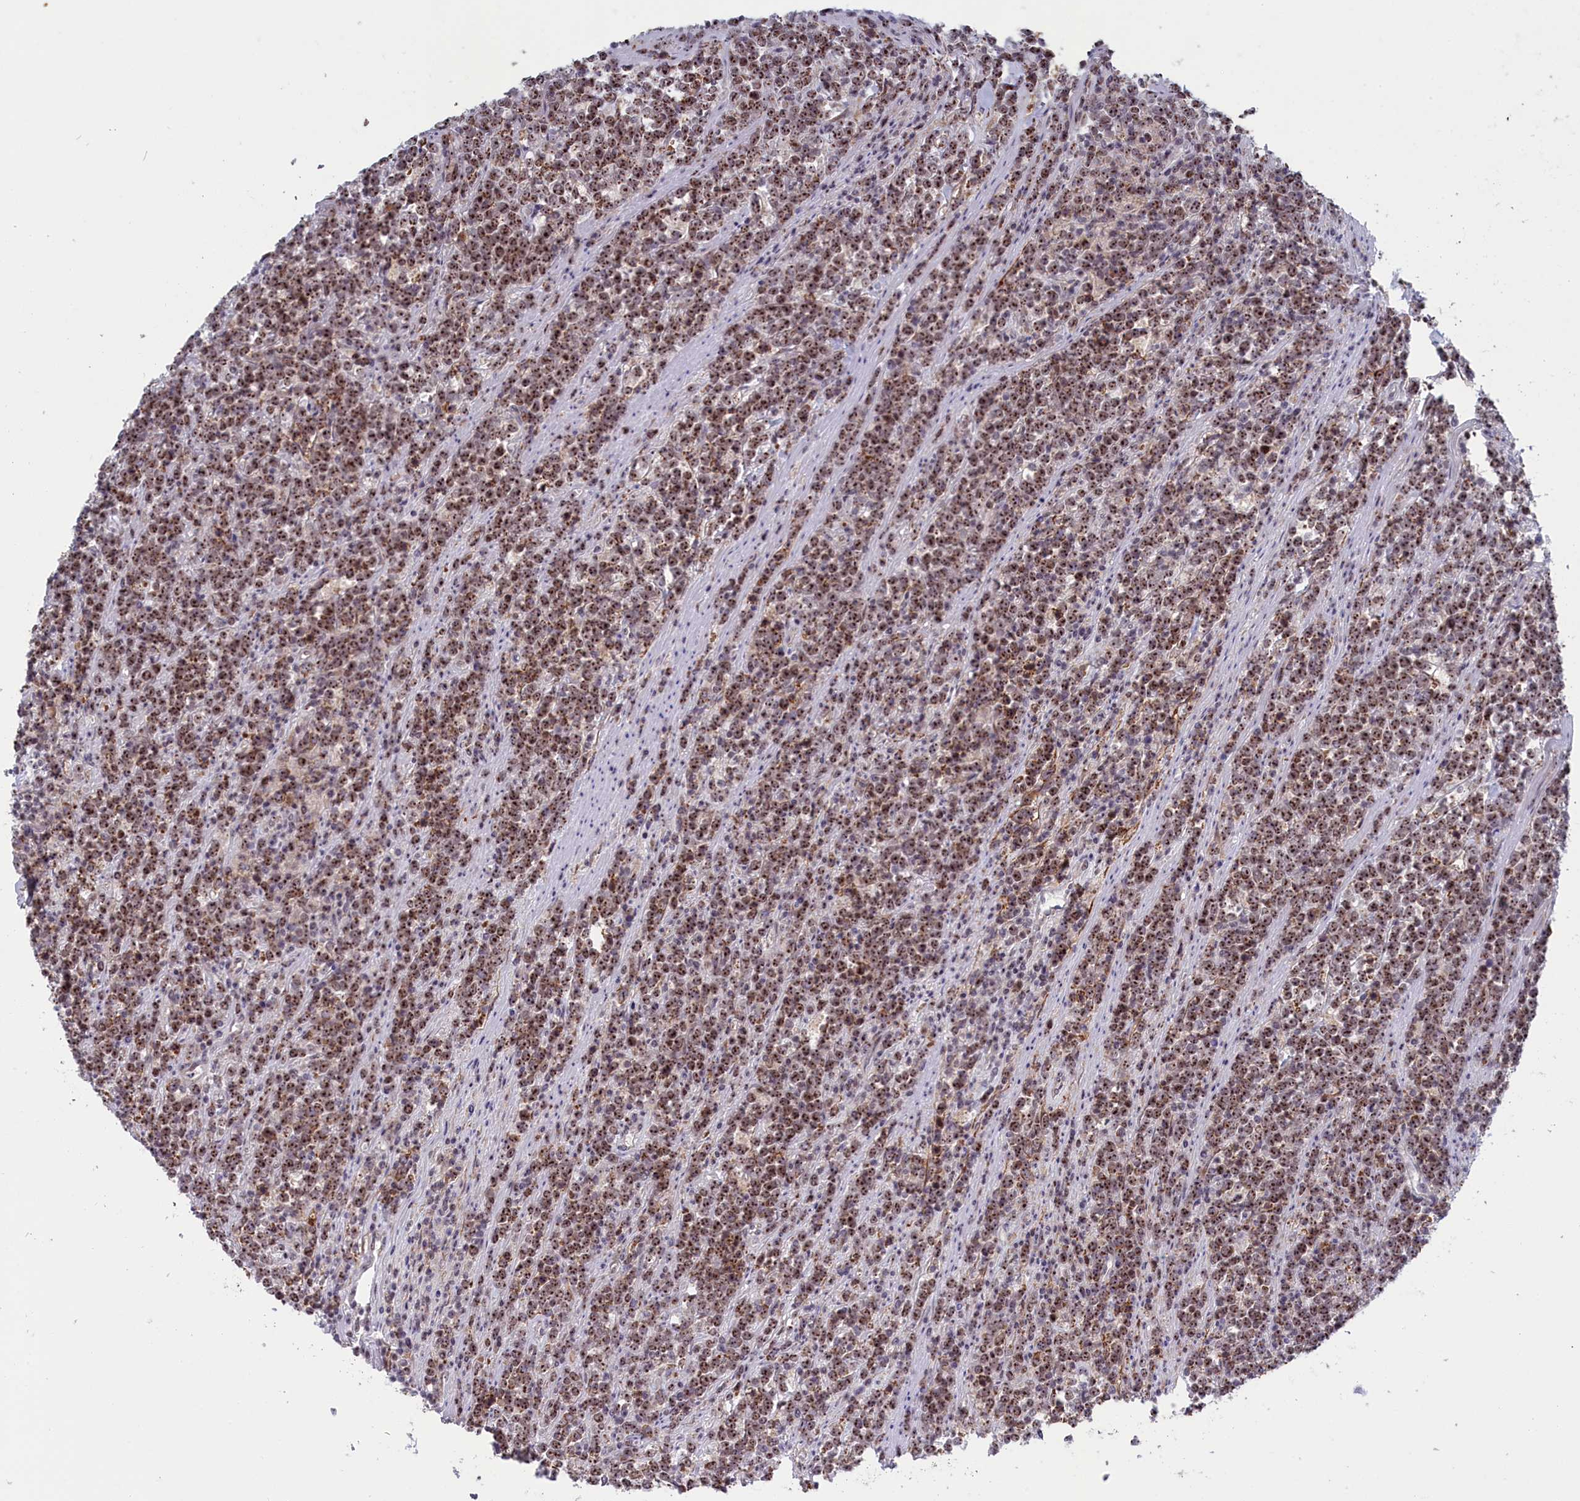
{"staining": {"intensity": "strong", "quantity": ">75%", "location": "nuclear"}, "tissue": "lymphoma", "cell_type": "Tumor cells", "image_type": "cancer", "snomed": [{"axis": "morphology", "description": "Malignant lymphoma, non-Hodgkin's type, High grade"}, {"axis": "topography", "description": "Small intestine"}], "caption": "This is an image of immunohistochemistry (IHC) staining of lymphoma, which shows strong staining in the nuclear of tumor cells.", "gene": "PPAN", "patient": {"sex": "male", "age": 8}}